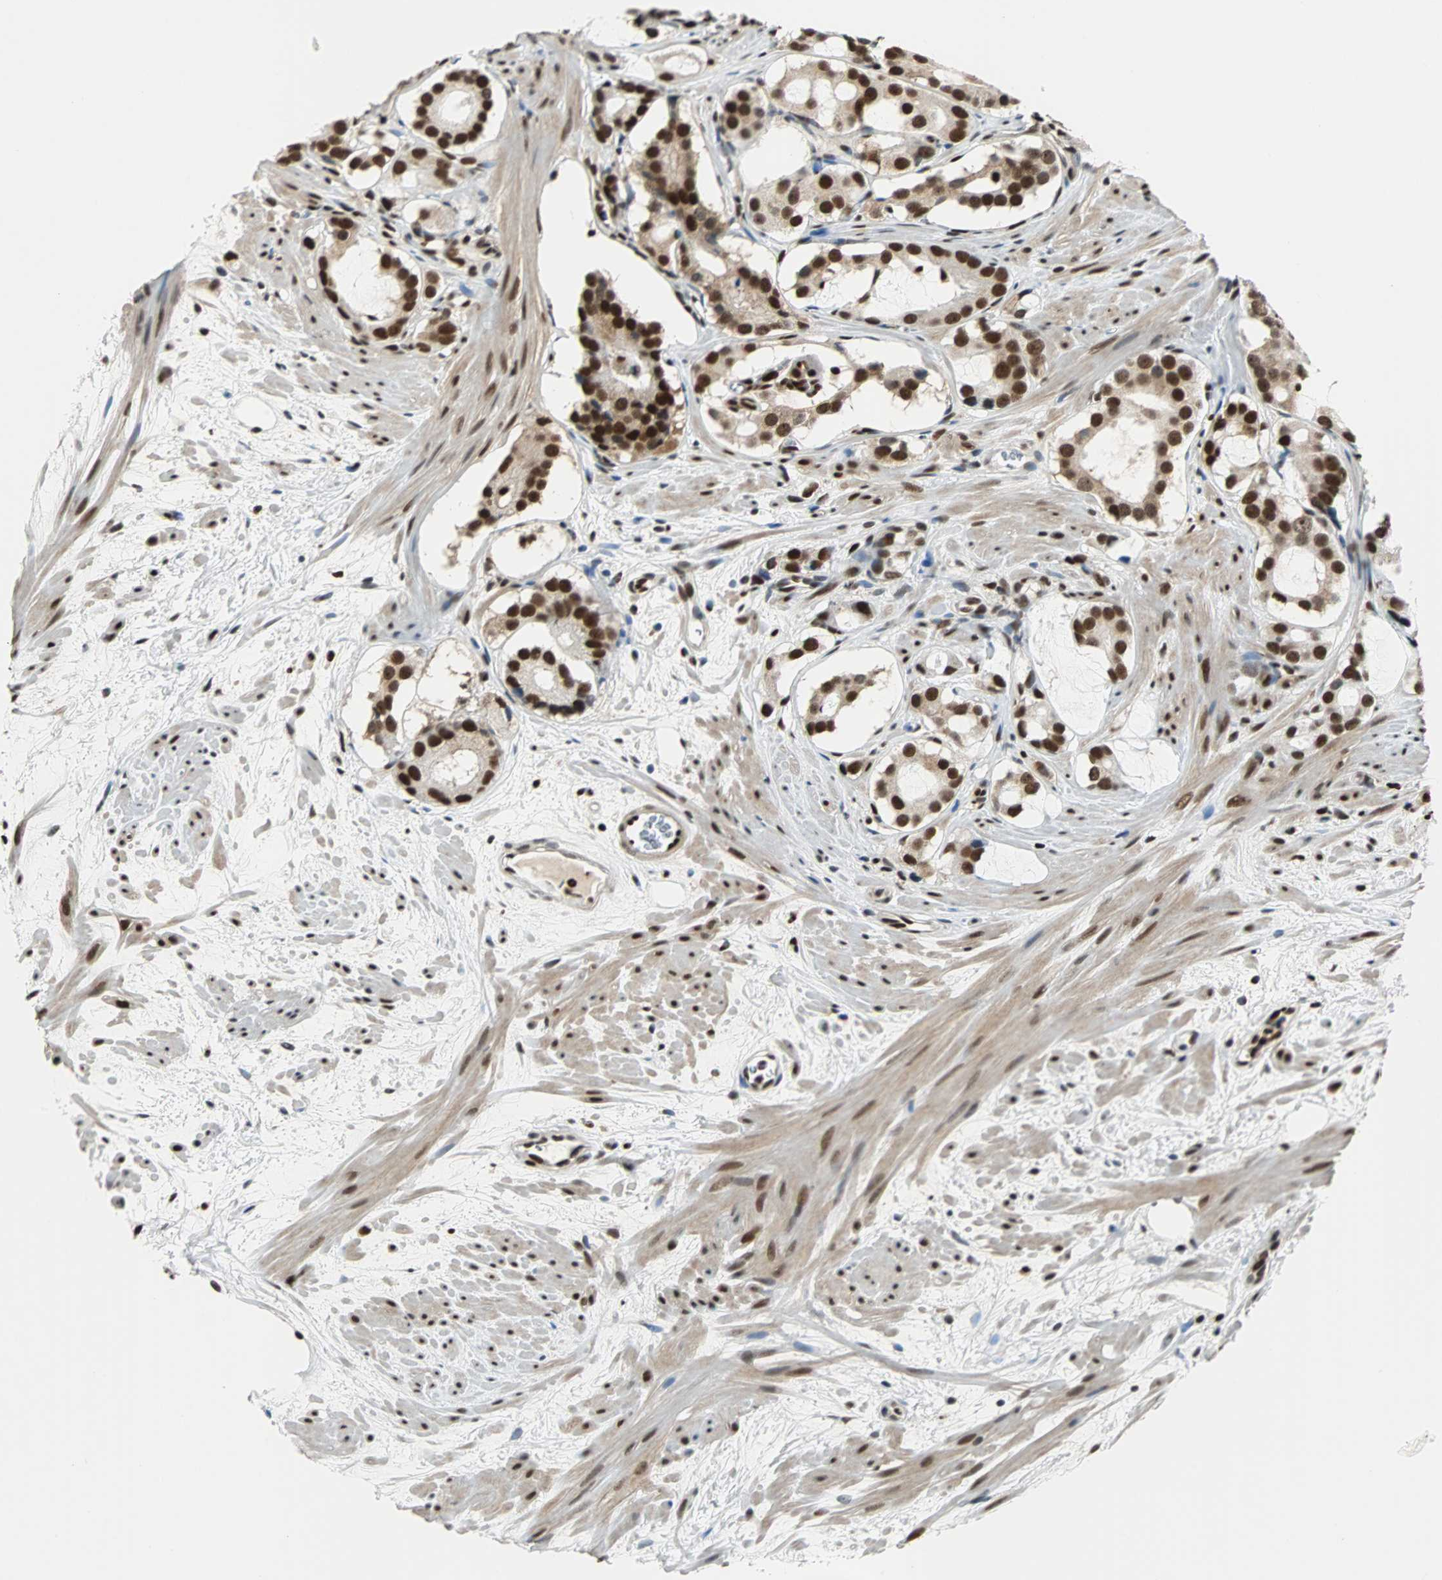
{"staining": {"intensity": "strong", "quantity": ">75%", "location": "cytoplasmic/membranous,nuclear"}, "tissue": "prostate cancer", "cell_type": "Tumor cells", "image_type": "cancer", "snomed": [{"axis": "morphology", "description": "Adenocarcinoma, Low grade"}, {"axis": "topography", "description": "Prostate"}], "caption": "Strong cytoplasmic/membranous and nuclear protein staining is present in about >75% of tumor cells in prostate cancer (low-grade adenocarcinoma).", "gene": "XRCC4", "patient": {"sex": "male", "age": 57}}